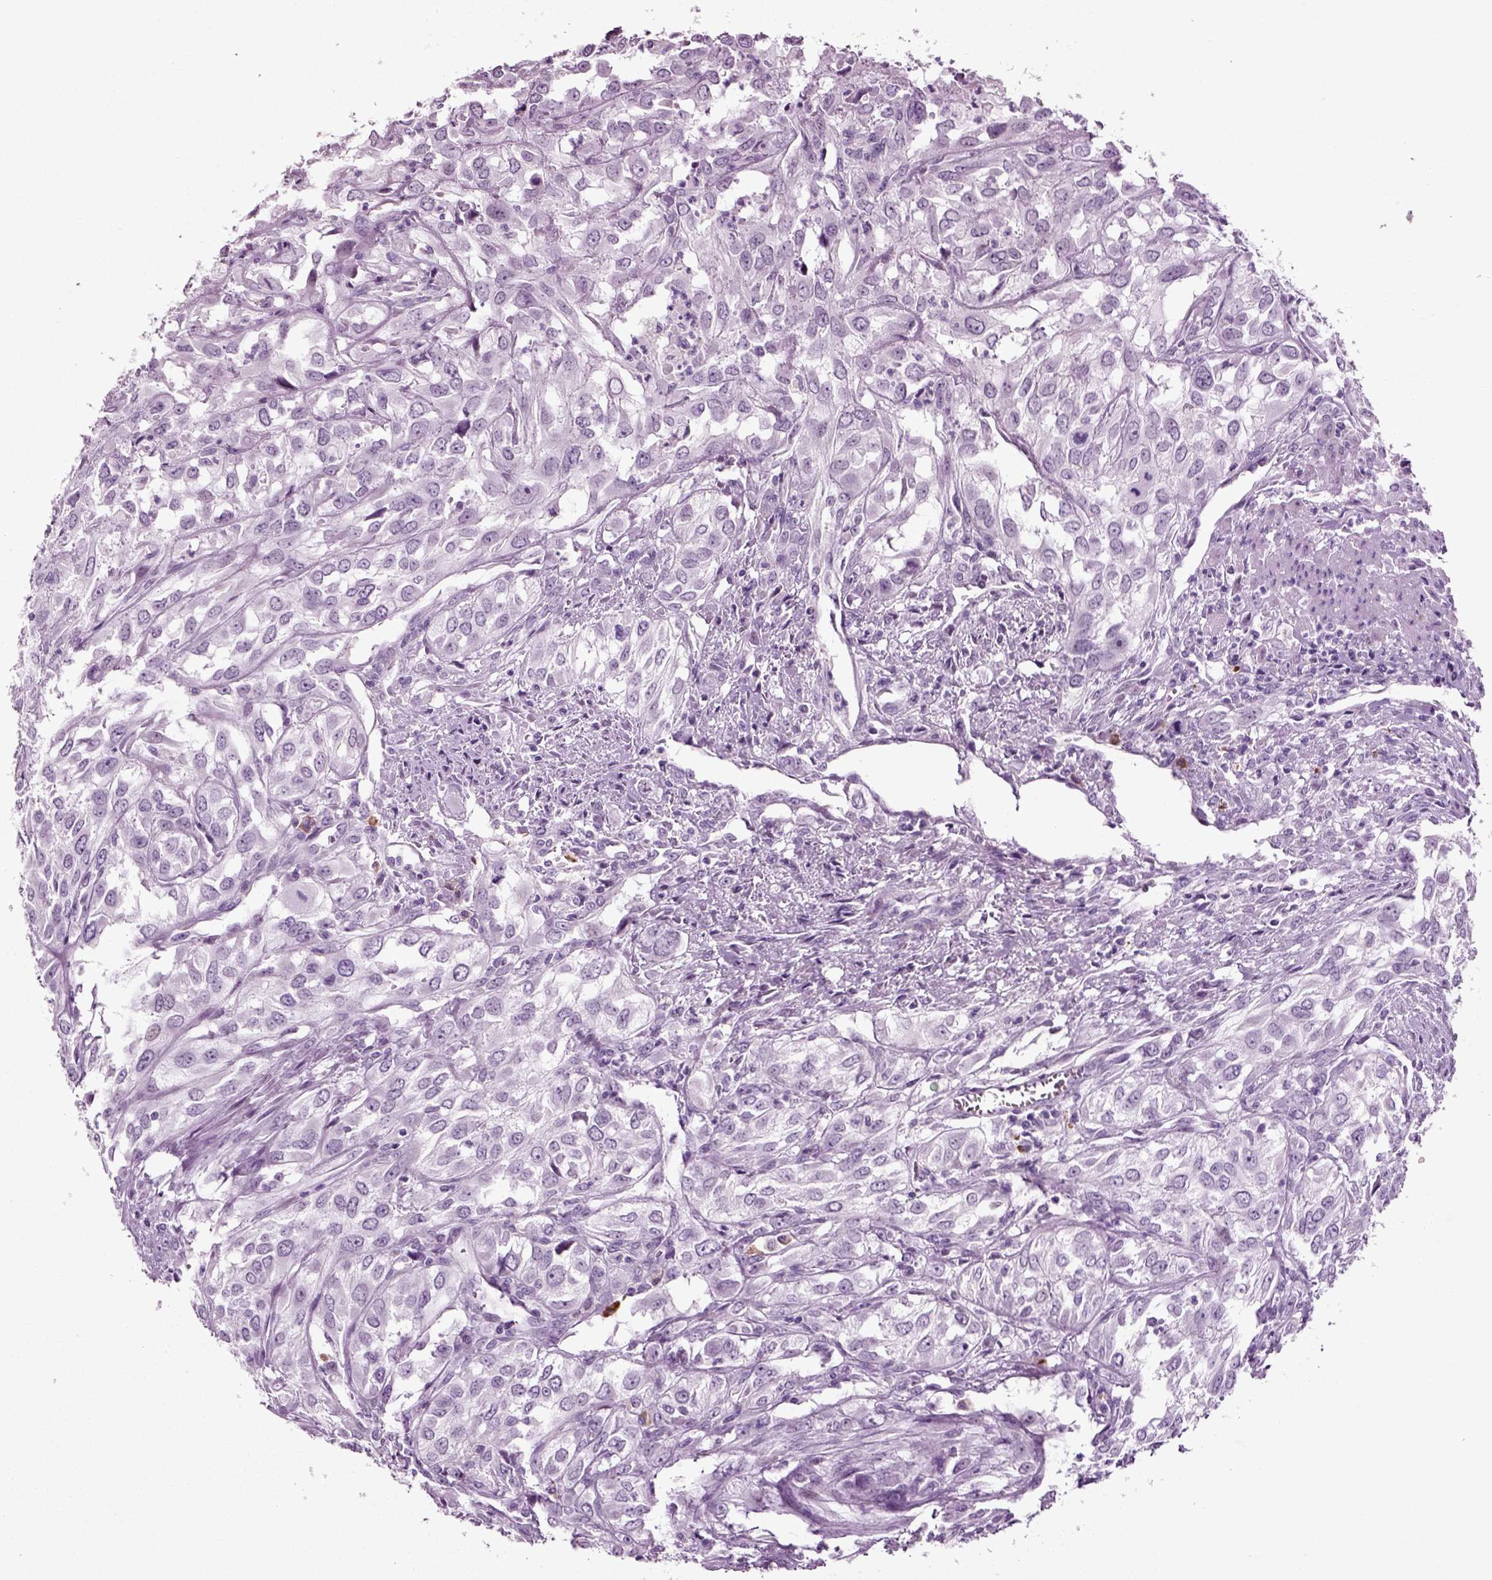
{"staining": {"intensity": "negative", "quantity": "none", "location": "none"}, "tissue": "urothelial cancer", "cell_type": "Tumor cells", "image_type": "cancer", "snomed": [{"axis": "morphology", "description": "Urothelial carcinoma, High grade"}, {"axis": "topography", "description": "Urinary bladder"}], "caption": "Tumor cells are negative for protein expression in human urothelial carcinoma (high-grade).", "gene": "SLC26A8", "patient": {"sex": "male", "age": 67}}